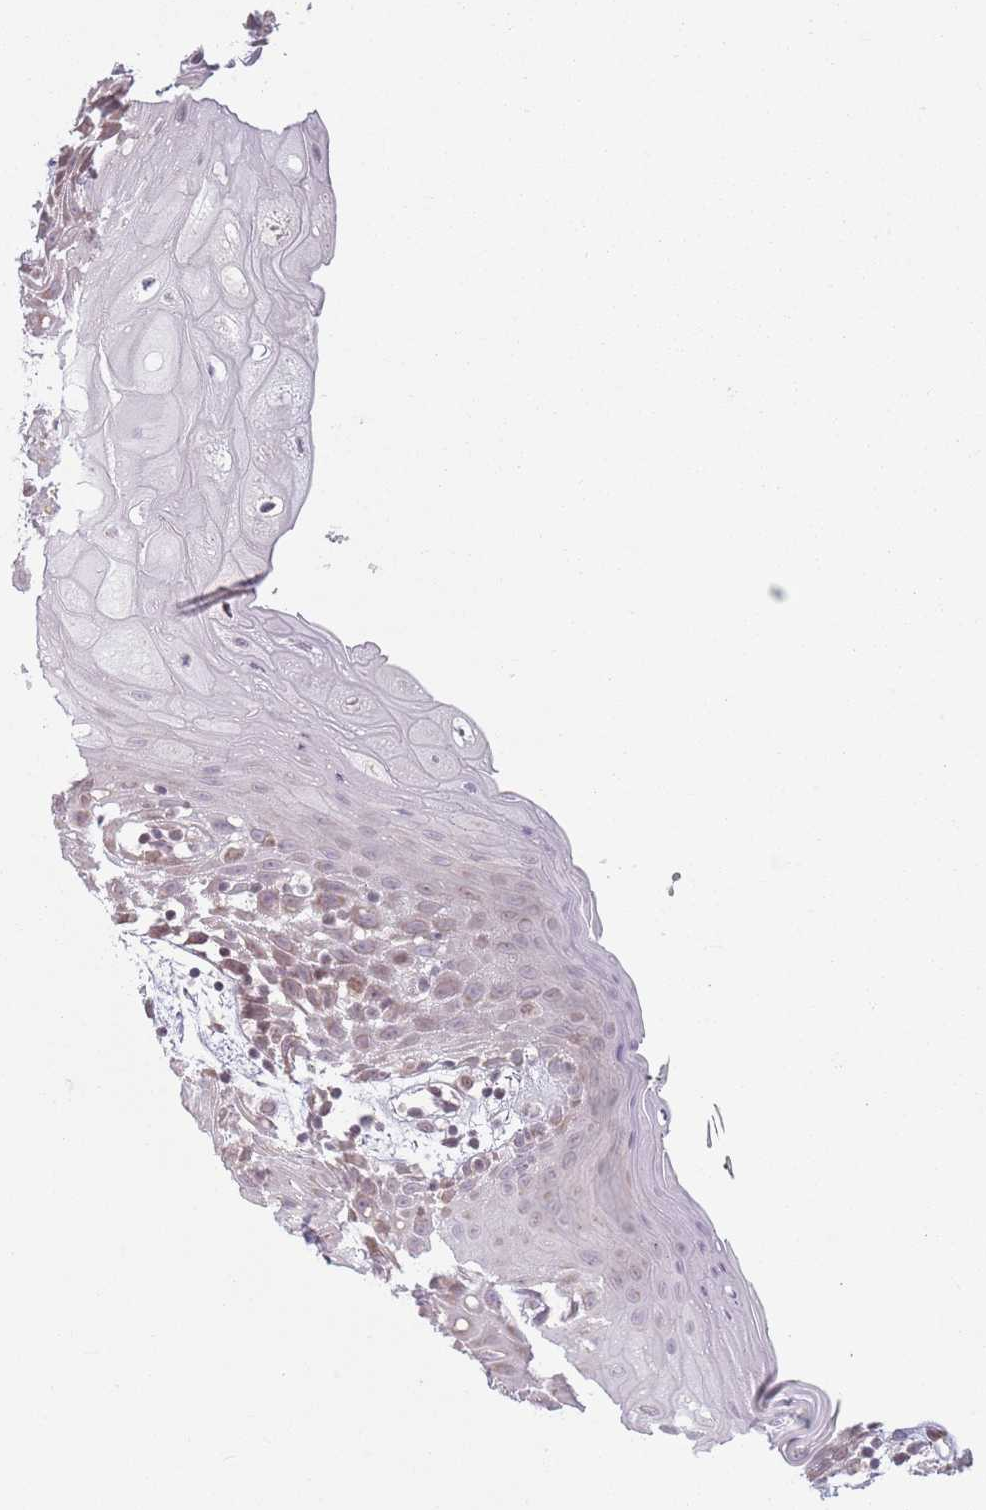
{"staining": {"intensity": "weak", "quantity": "25%-75%", "location": "cytoplasmic/membranous,nuclear"}, "tissue": "oral mucosa", "cell_type": "Squamous epithelial cells", "image_type": "normal", "snomed": [{"axis": "morphology", "description": "Normal tissue, NOS"}, {"axis": "topography", "description": "Oral tissue"}, {"axis": "topography", "description": "Tounge, NOS"}], "caption": "A brown stain highlights weak cytoplasmic/membranous,nuclear expression of a protein in squamous epithelial cells of unremarkable human oral mucosa.", "gene": "MRPL34", "patient": {"sex": "female", "age": 59}}